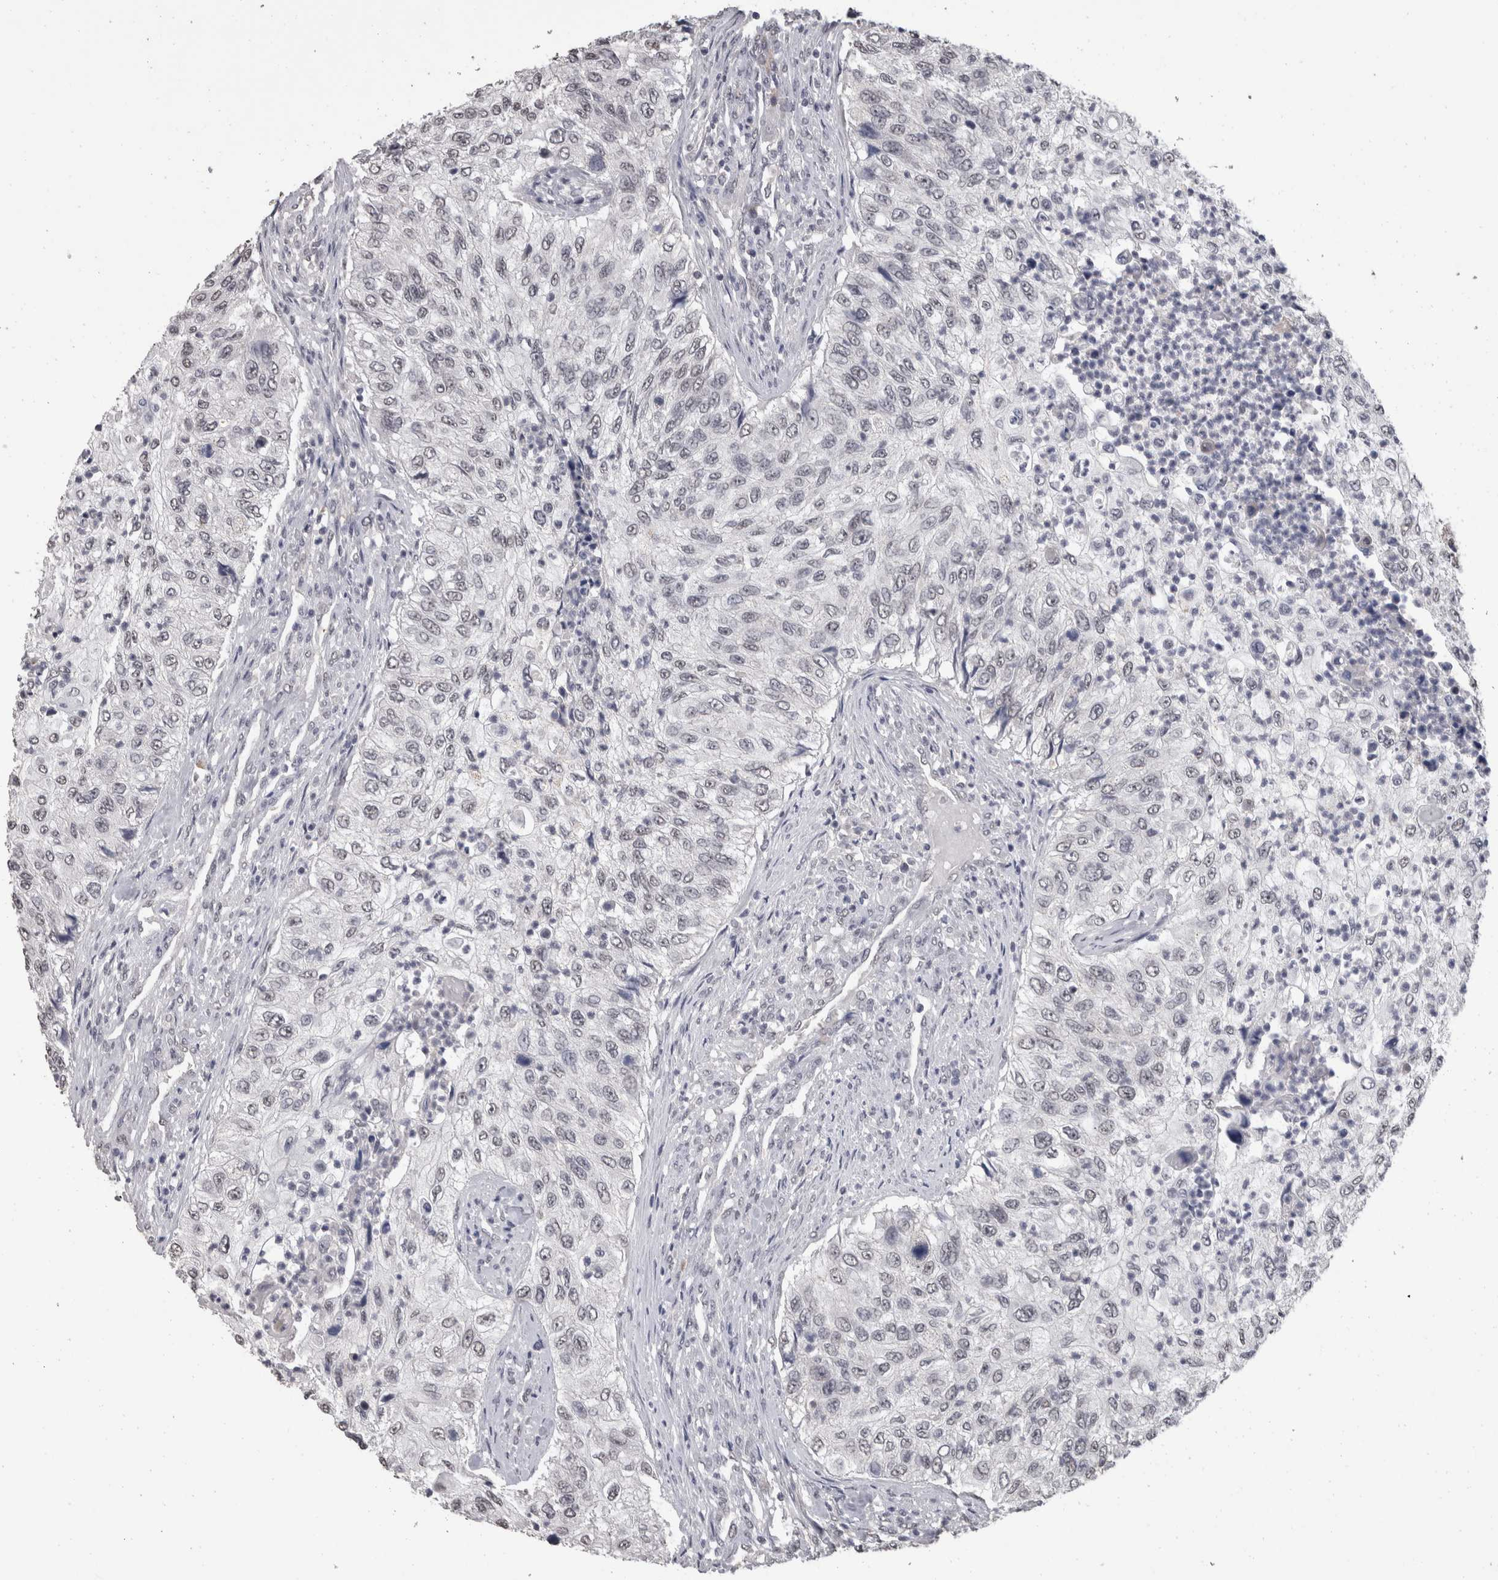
{"staining": {"intensity": "weak", "quantity": ">75%", "location": "nuclear"}, "tissue": "urothelial cancer", "cell_type": "Tumor cells", "image_type": "cancer", "snomed": [{"axis": "morphology", "description": "Urothelial carcinoma, High grade"}, {"axis": "topography", "description": "Urinary bladder"}], "caption": "Tumor cells exhibit low levels of weak nuclear staining in about >75% of cells in human urothelial cancer.", "gene": "DDX17", "patient": {"sex": "female", "age": 60}}